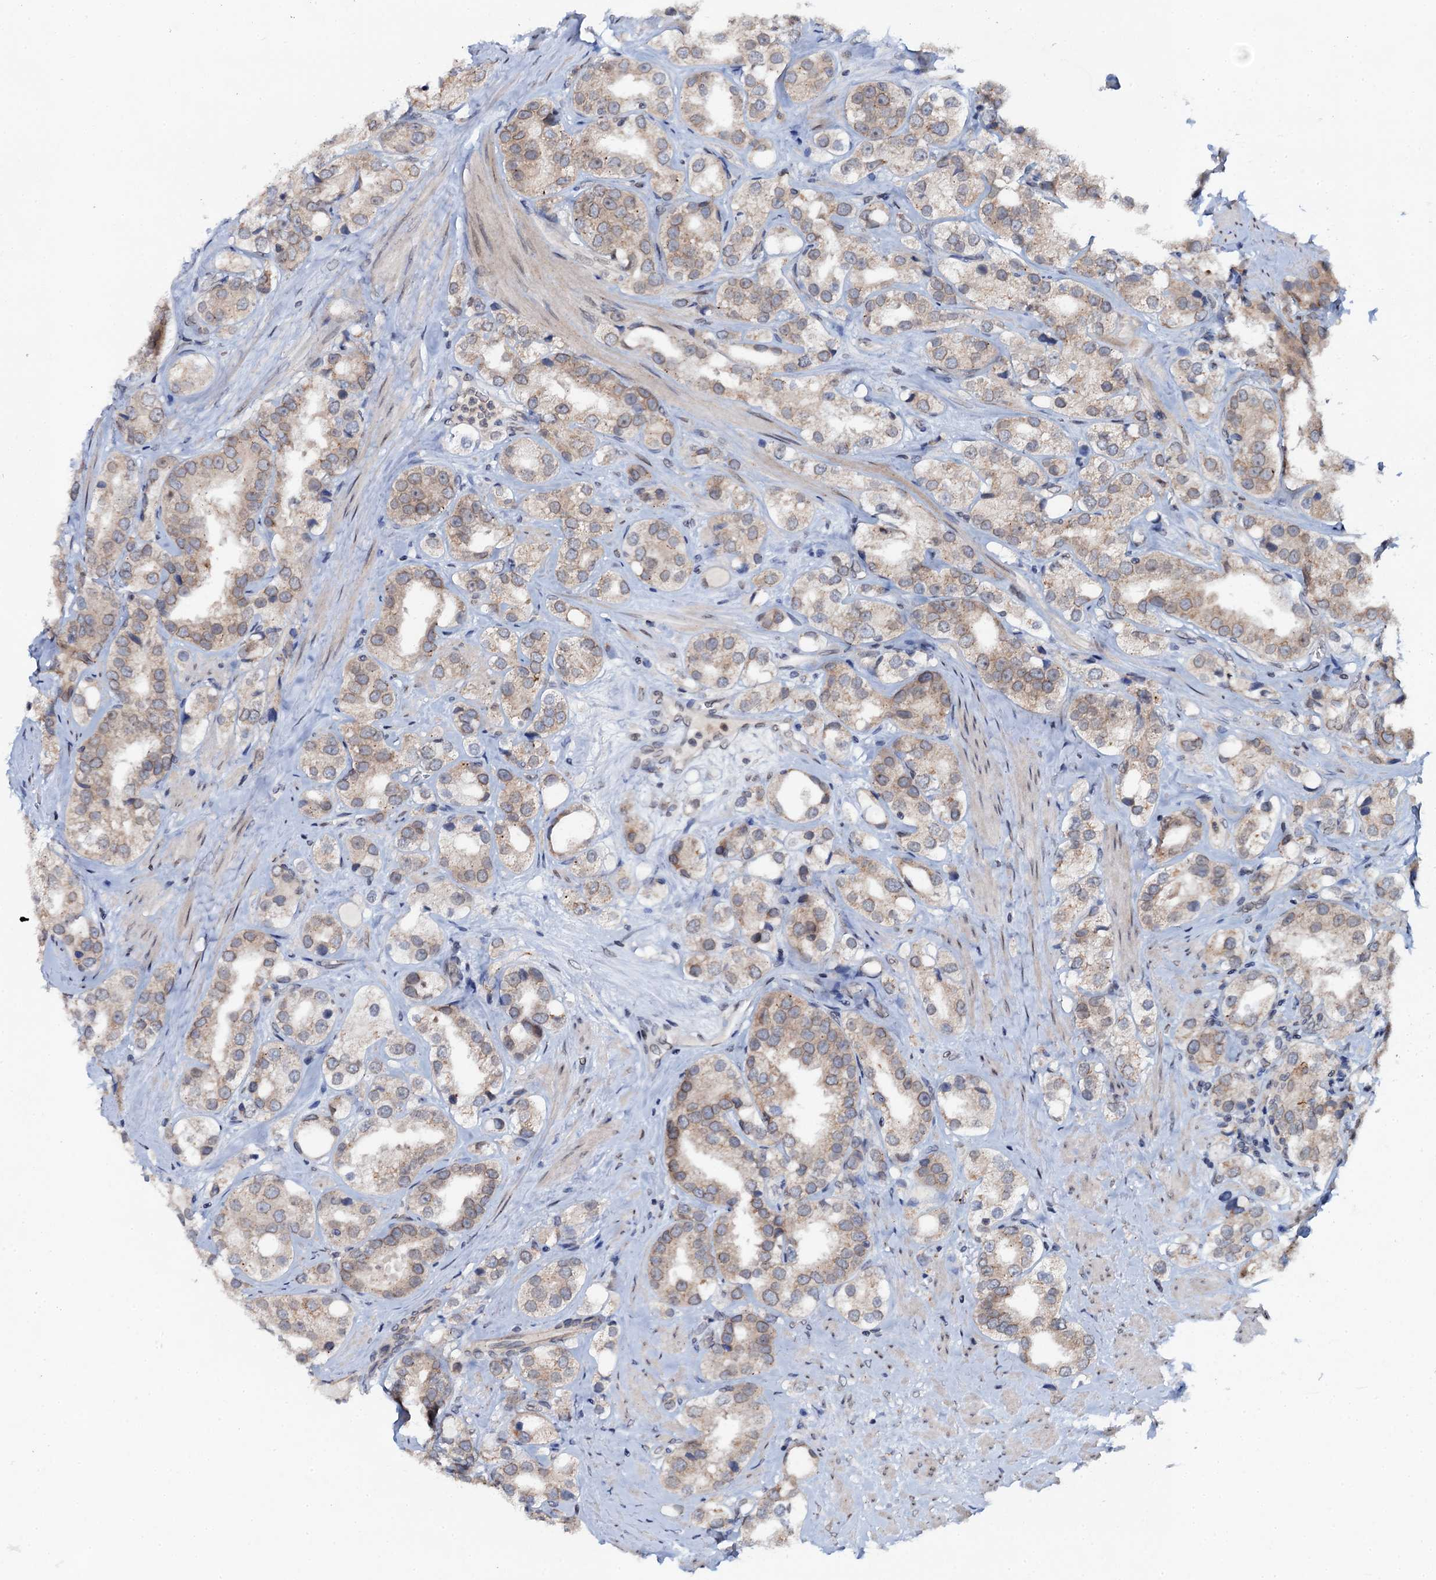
{"staining": {"intensity": "weak", "quantity": ">75%", "location": "cytoplasmic/membranous"}, "tissue": "prostate cancer", "cell_type": "Tumor cells", "image_type": "cancer", "snomed": [{"axis": "morphology", "description": "Adenocarcinoma, NOS"}, {"axis": "topography", "description": "Prostate"}], "caption": "Immunohistochemical staining of human prostate adenocarcinoma displays weak cytoplasmic/membranous protein positivity in approximately >75% of tumor cells.", "gene": "SNTA1", "patient": {"sex": "male", "age": 79}}